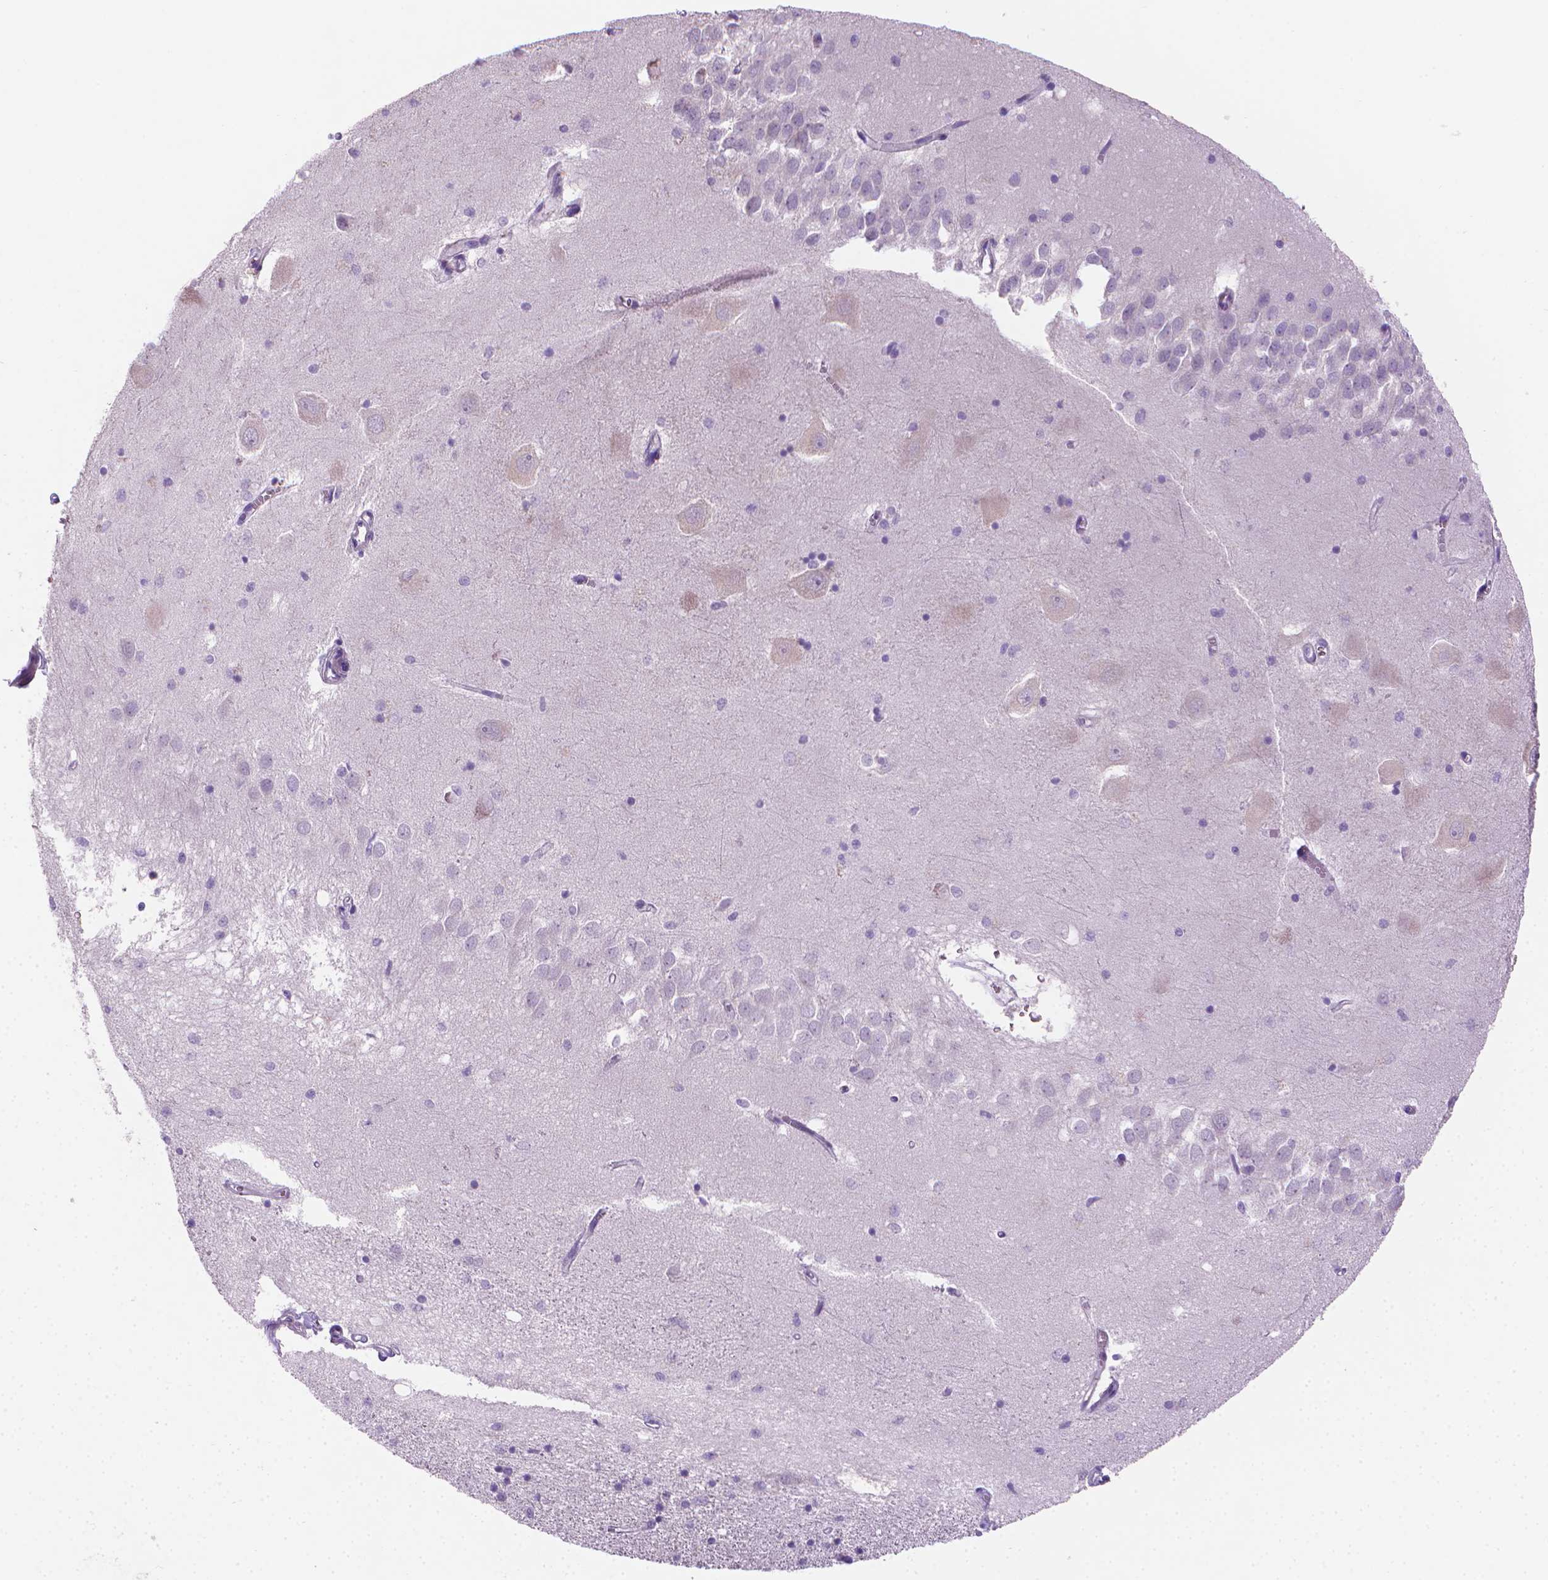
{"staining": {"intensity": "negative", "quantity": "none", "location": "none"}, "tissue": "hippocampus", "cell_type": "Glial cells", "image_type": "normal", "snomed": [{"axis": "morphology", "description": "Normal tissue, NOS"}, {"axis": "topography", "description": "Lateral ventricle wall"}, {"axis": "topography", "description": "Hippocampus"}], "caption": "Immunohistochemistry (IHC) image of unremarkable hippocampus stained for a protein (brown), which reveals no expression in glial cells. The staining was performed using DAB (3,3'-diaminobenzidine) to visualize the protein expression in brown, while the nuclei were stained in blue with hematoxylin (Magnification: 20x).", "gene": "GSDMA", "patient": {"sex": "female", "age": 63}}